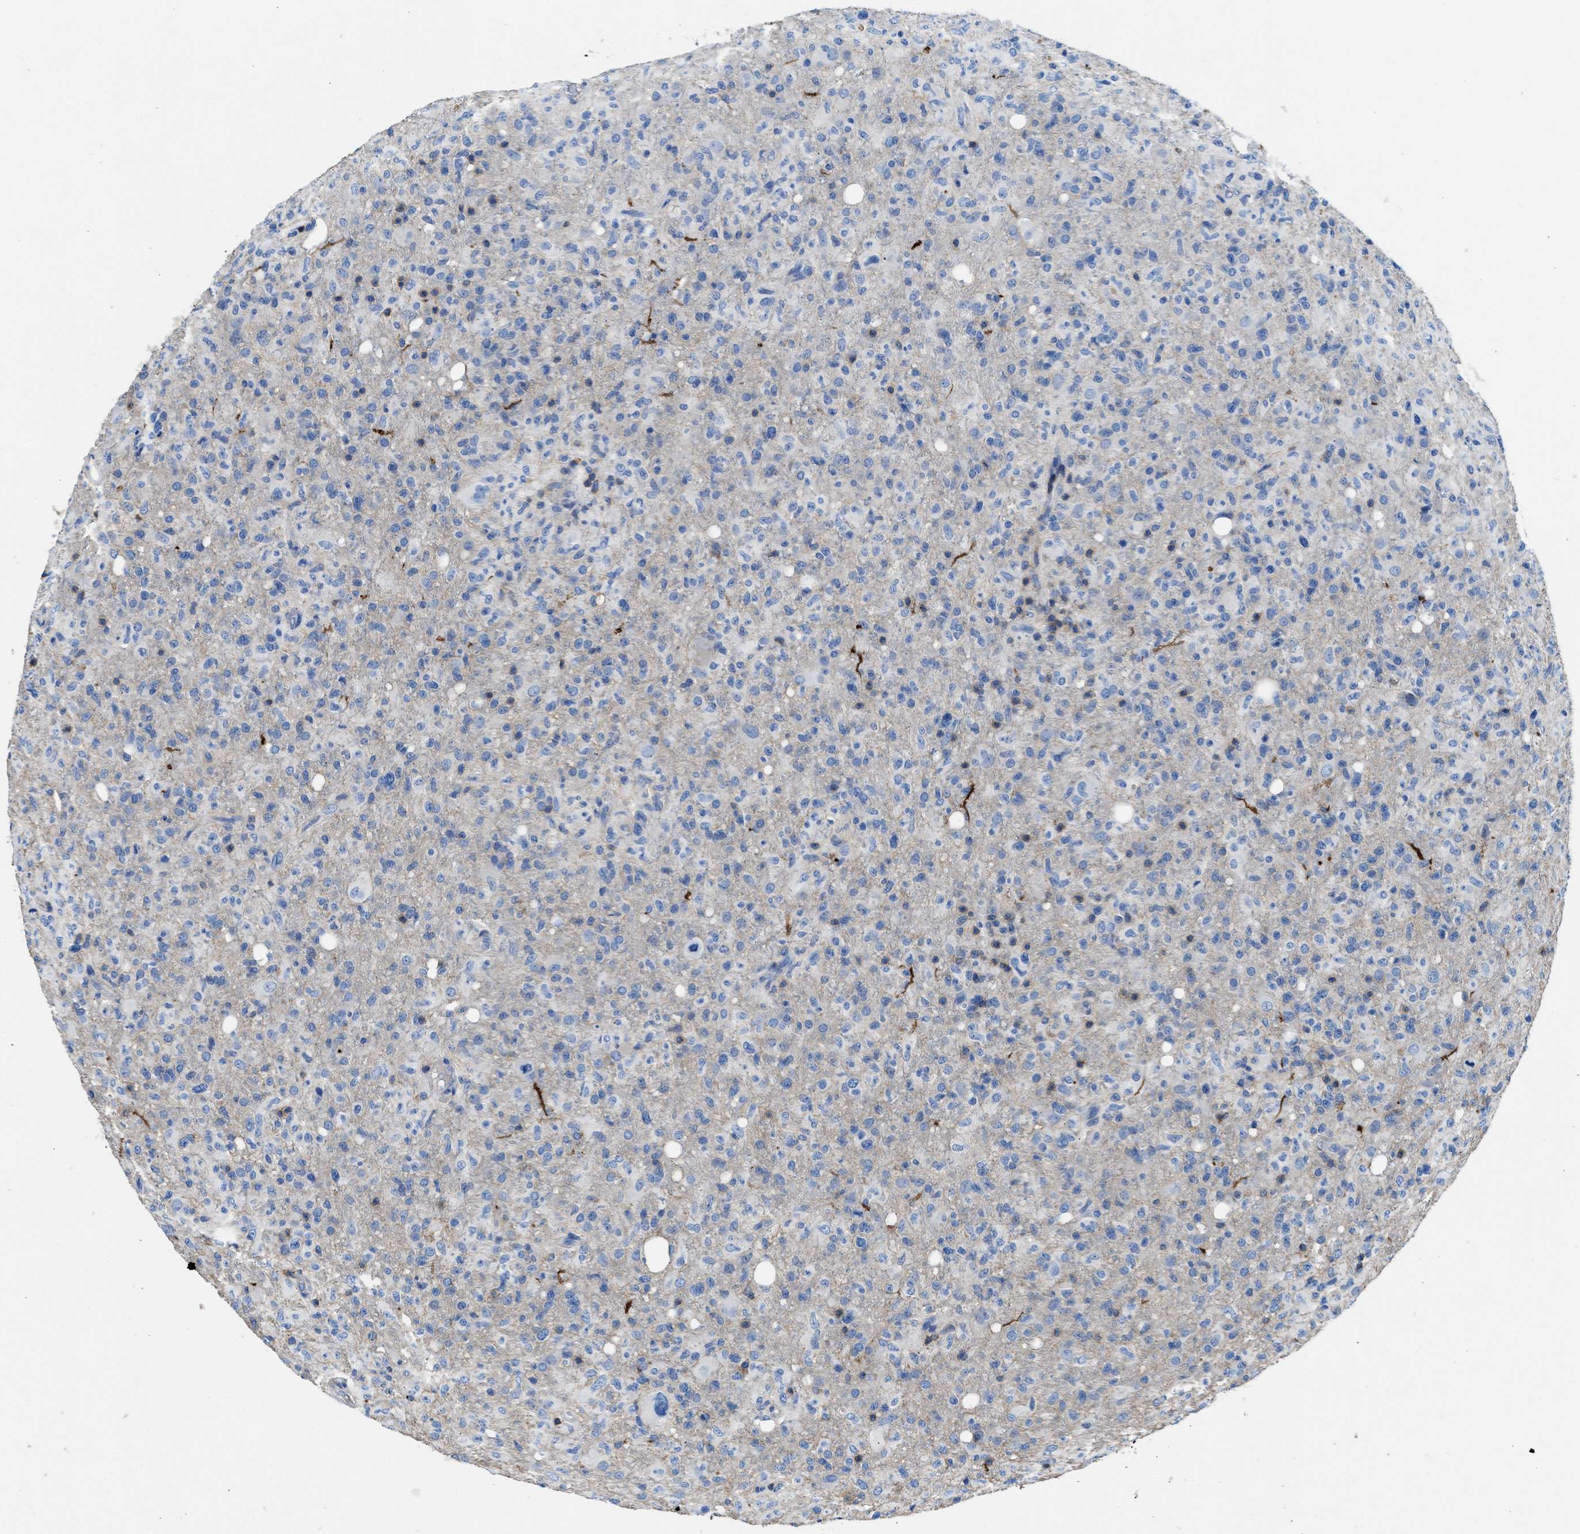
{"staining": {"intensity": "negative", "quantity": "none", "location": "none"}, "tissue": "glioma", "cell_type": "Tumor cells", "image_type": "cancer", "snomed": [{"axis": "morphology", "description": "Glioma, malignant, High grade"}, {"axis": "topography", "description": "Brain"}], "caption": "Protein analysis of malignant high-grade glioma exhibits no significant expression in tumor cells.", "gene": "KCNQ4", "patient": {"sex": "female", "age": 57}}